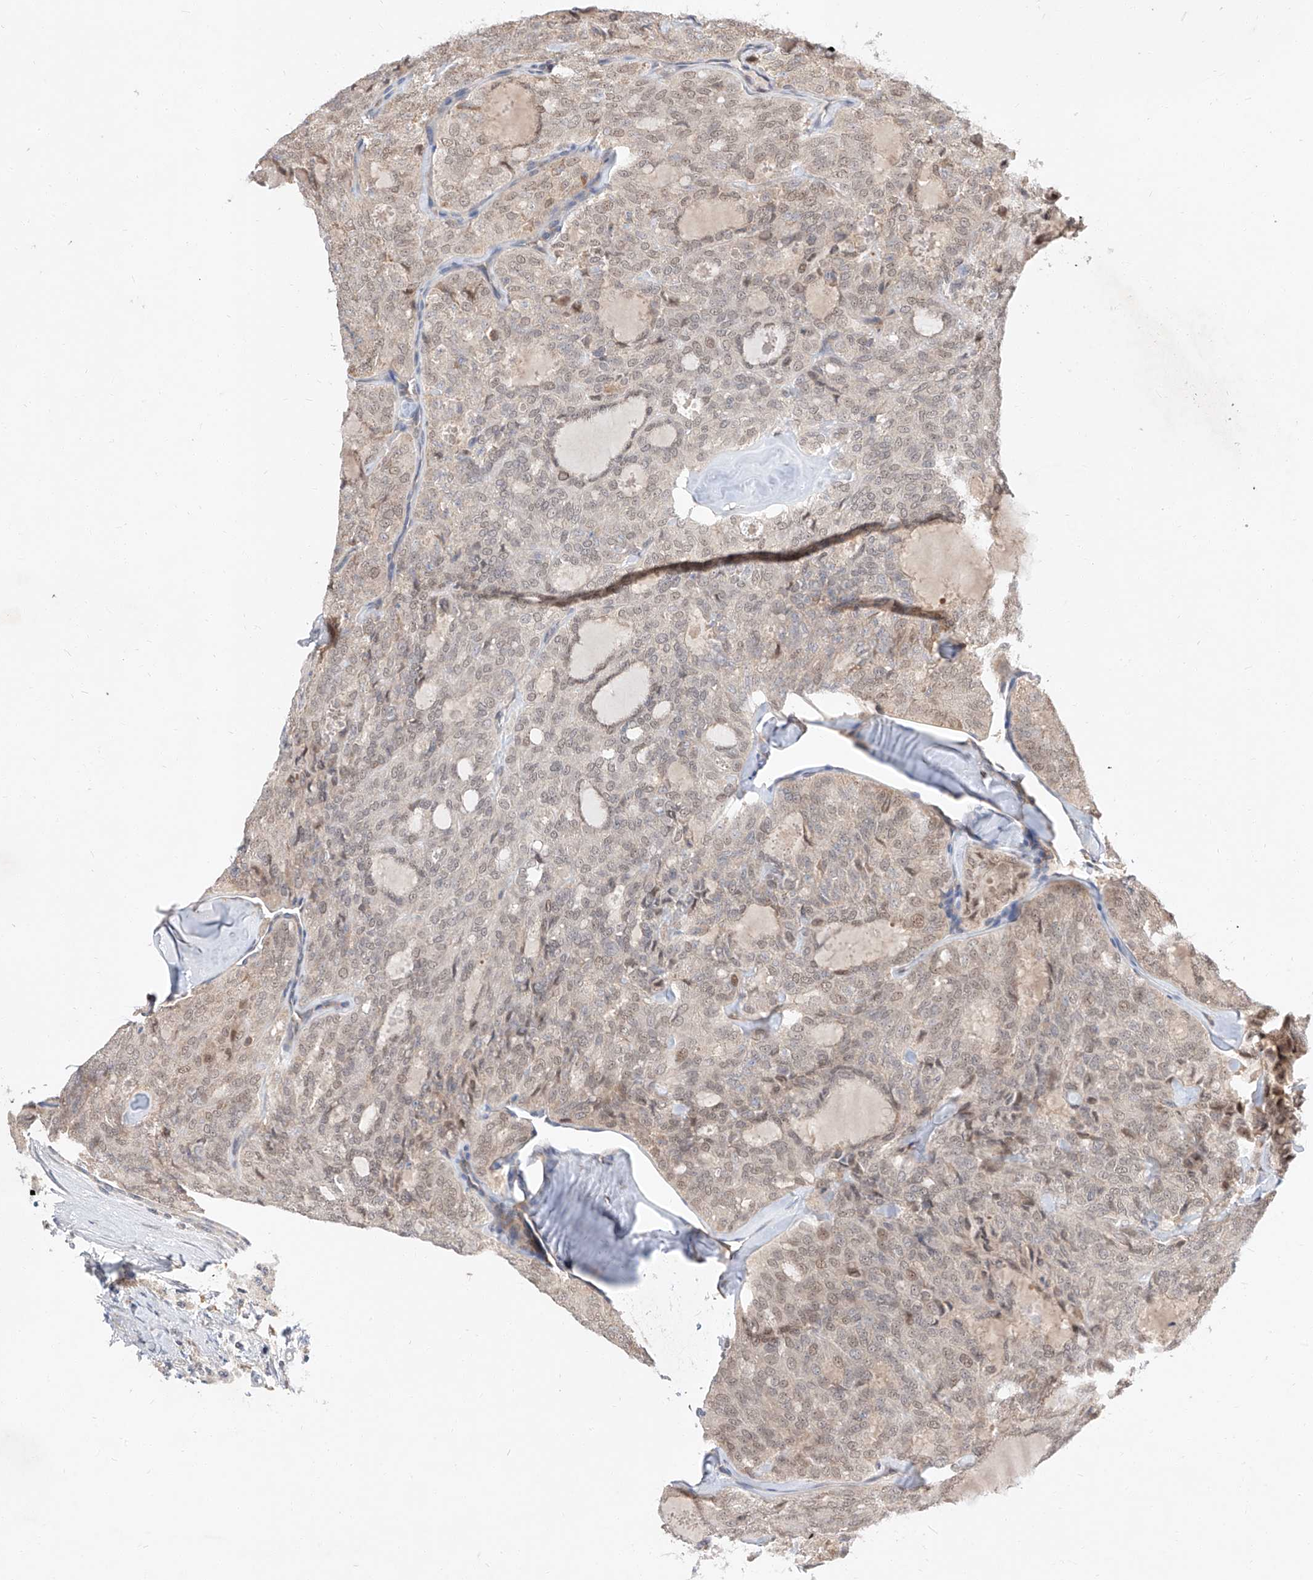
{"staining": {"intensity": "weak", "quantity": ">75%", "location": "nuclear"}, "tissue": "thyroid cancer", "cell_type": "Tumor cells", "image_type": "cancer", "snomed": [{"axis": "morphology", "description": "Follicular adenoma carcinoma, NOS"}, {"axis": "topography", "description": "Thyroid gland"}], "caption": "Protein expression analysis of follicular adenoma carcinoma (thyroid) exhibits weak nuclear expression in about >75% of tumor cells. The protein of interest is shown in brown color, while the nuclei are stained blue.", "gene": "DIRAS3", "patient": {"sex": "male", "age": 75}}